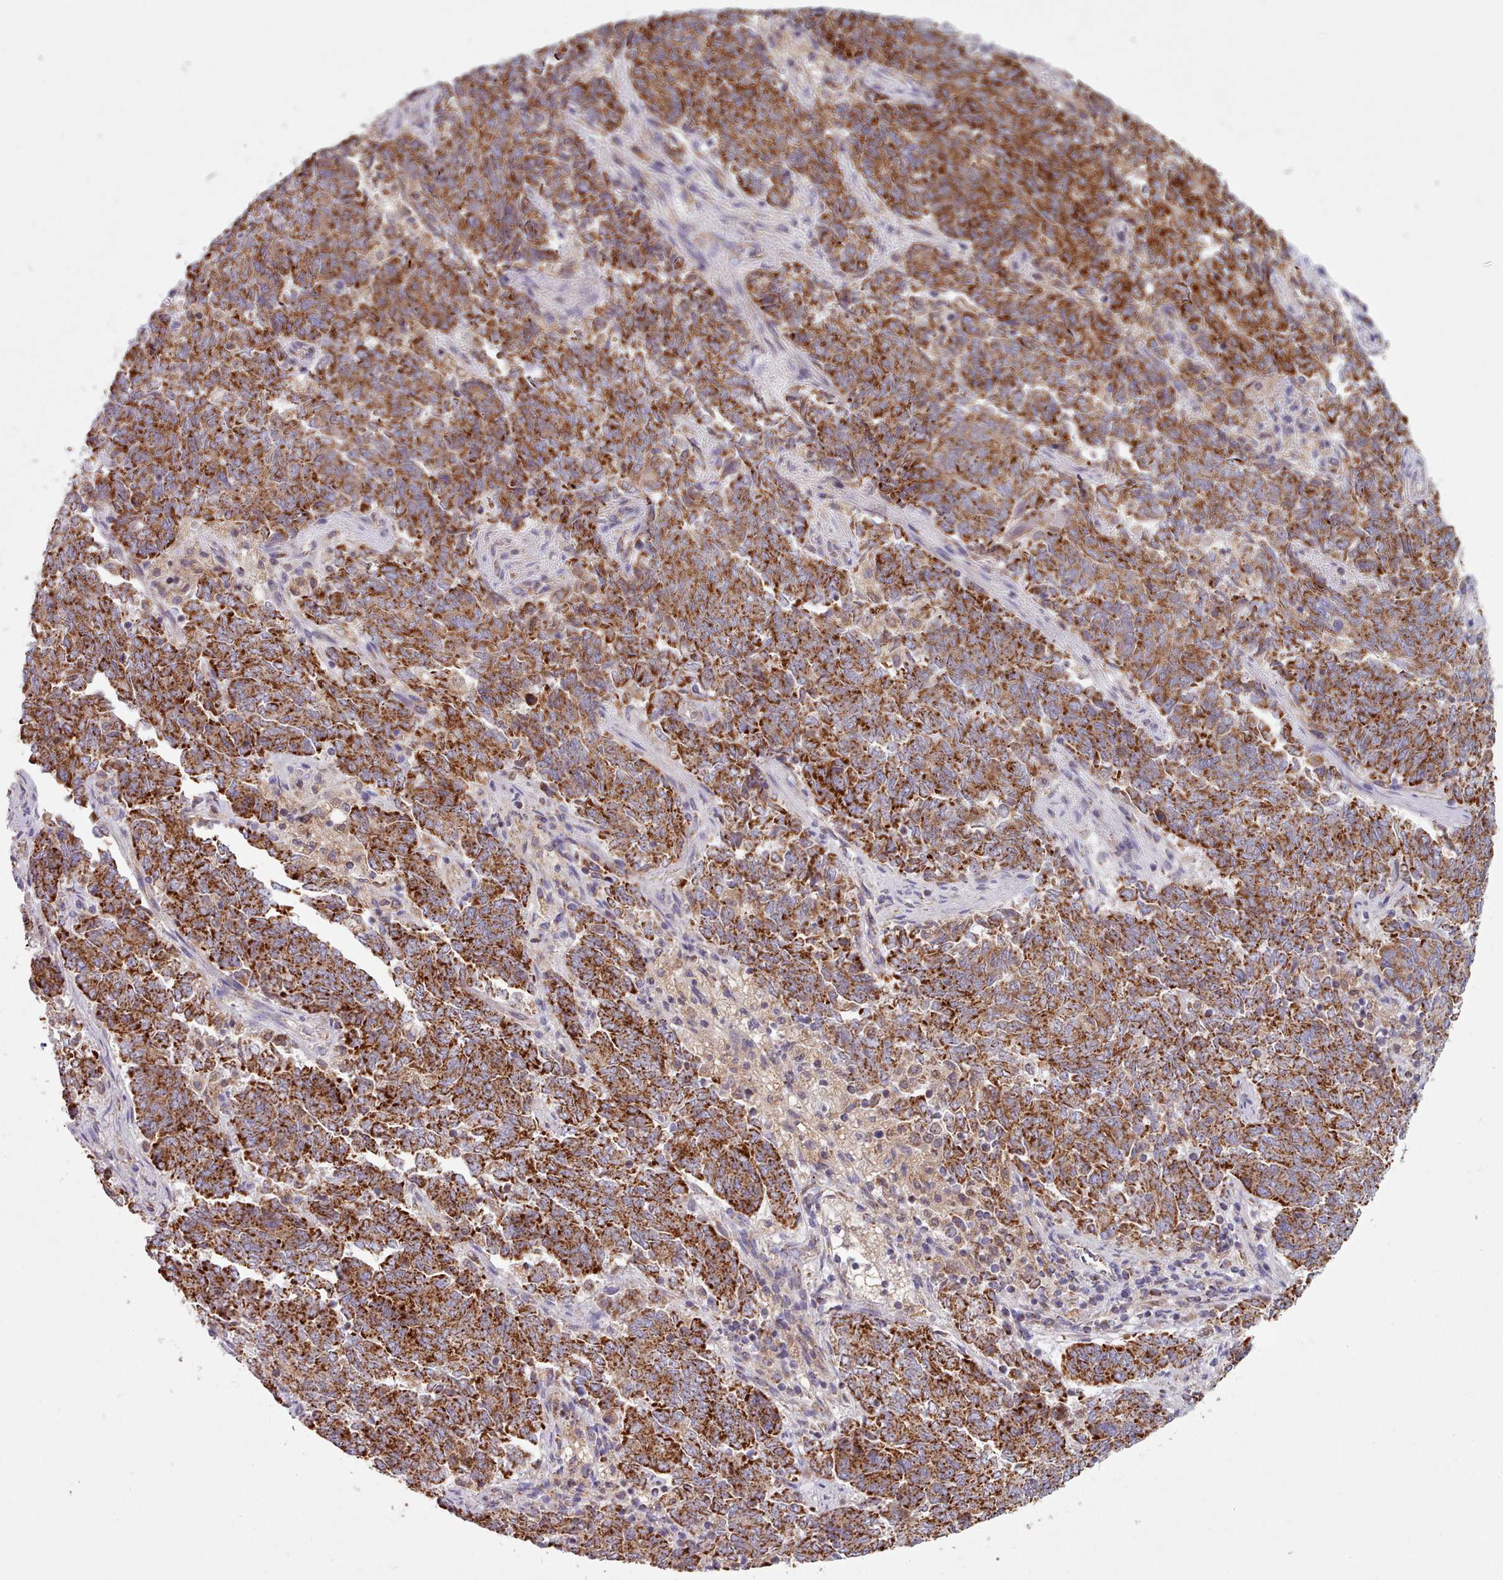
{"staining": {"intensity": "strong", "quantity": ">75%", "location": "cytoplasmic/membranous"}, "tissue": "endometrial cancer", "cell_type": "Tumor cells", "image_type": "cancer", "snomed": [{"axis": "morphology", "description": "Adenocarcinoma, NOS"}, {"axis": "topography", "description": "Endometrium"}], "caption": "Immunohistochemistry (IHC) (DAB) staining of endometrial cancer displays strong cytoplasmic/membranous protein expression in about >75% of tumor cells.", "gene": "HSDL2", "patient": {"sex": "female", "age": 80}}